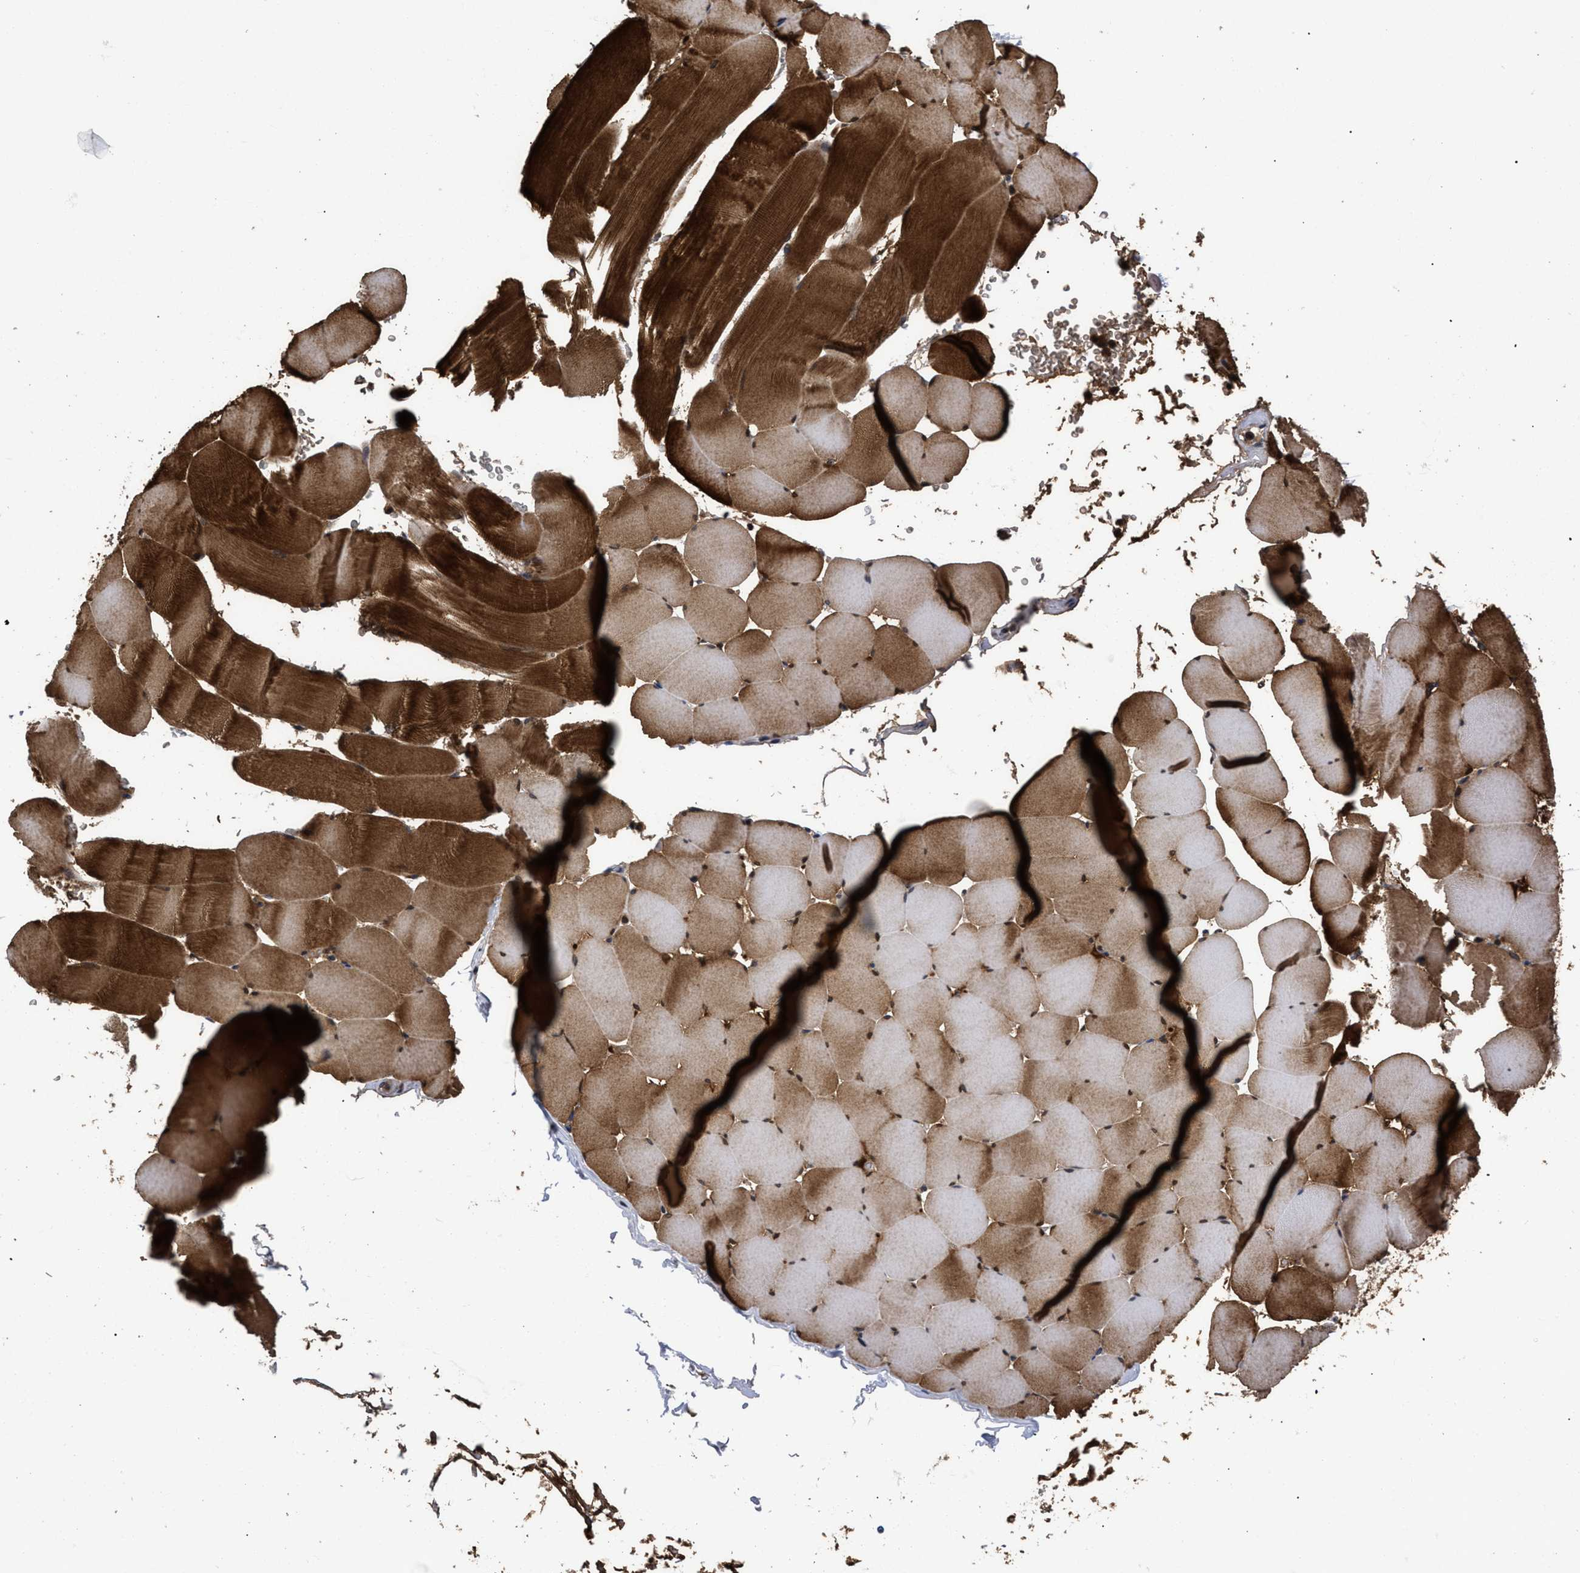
{"staining": {"intensity": "strong", "quantity": ">75%", "location": "cytoplasmic/membranous"}, "tissue": "skeletal muscle", "cell_type": "Myocytes", "image_type": "normal", "snomed": [{"axis": "morphology", "description": "Normal tissue, NOS"}, {"axis": "topography", "description": "Skeletal muscle"}], "caption": "Strong cytoplasmic/membranous staining is present in about >75% of myocytes in normal skeletal muscle.", "gene": "FAM200A", "patient": {"sex": "male", "age": 62}}